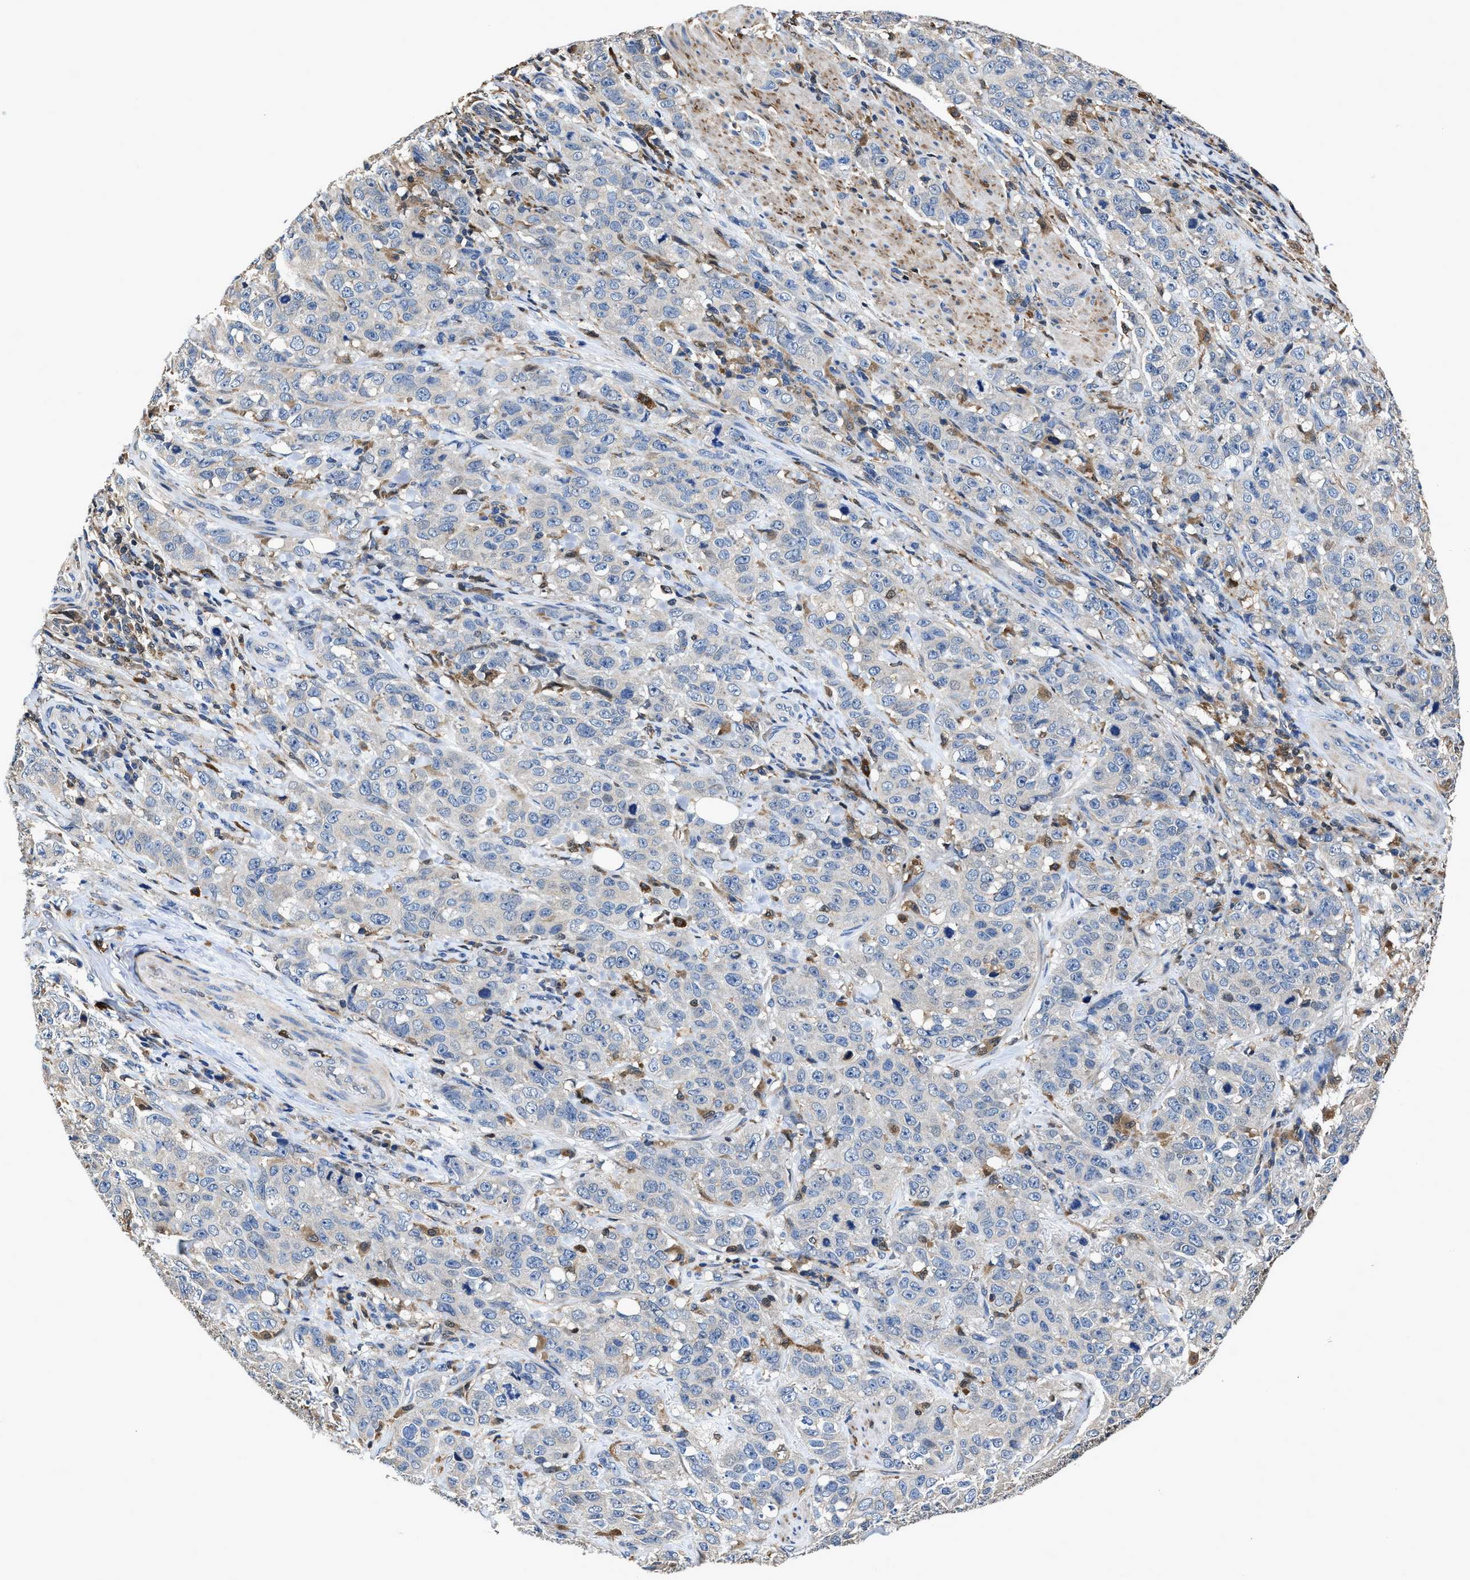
{"staining": {"intensity": "negative", "quantity": "none", "location": "none"}, "tissue": "stomach cancer", "cell_type": "Tumor cells", "image_type": "cancer", "snomed": [{"axis": "morphology", "description": "Adenocarcinoma, NOS"}, {"axis": "topography", "description": "Stomach"}], "caption": "DAB (3,3'-diaminobenzidine) immunohistochemical staining of human adenocarcinoma (stomach) demonstrates no significant staining in tumor cells. (DAB (3,3'-diaminobenzidine) immunohistochemistry with hematoxylin counter stain).", "gene": "RGS10", "patient": {"sex": "male", "age": 48}}